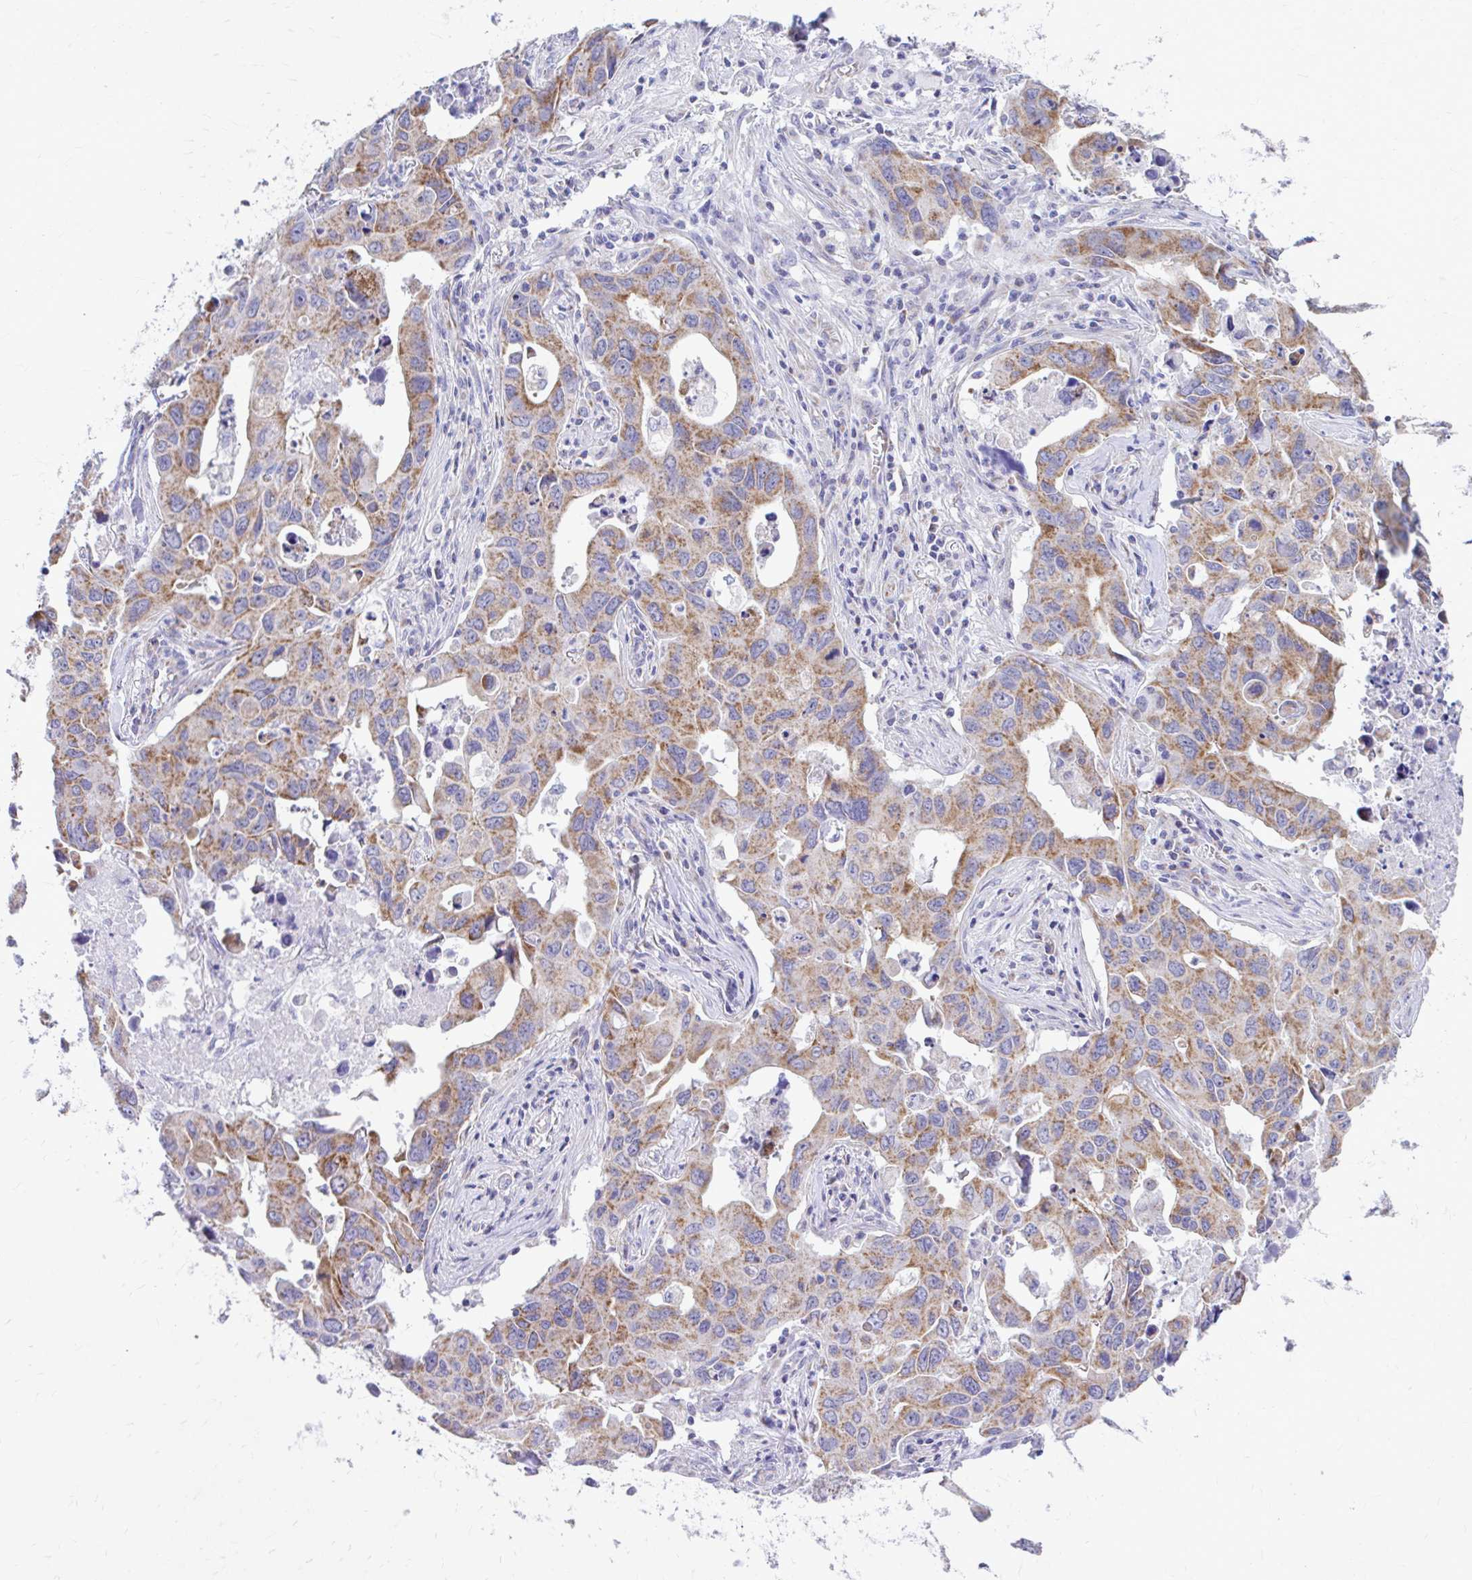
{"staining": {"intensity": "moderate", "quantity": "25%-75%", "location": "cytoplasmic/membranous"}, "tissue": "lung cancer", "cell_type": "Tumor cells", "image_type": "cancer", "snomed": [{"axis": "morphology", "description": "Adenocarcinoma, NOS"}, {"axis": "topography", "description": "Lung"}], "caption": "Lung adenocarcinoma stained with a brown dye shows moderate cytoplasmic/membranous positive expression in about 25%-75% of tumor cells.", "gene": "MRPL19", "patient": {"sex": "male", "age": 64}}